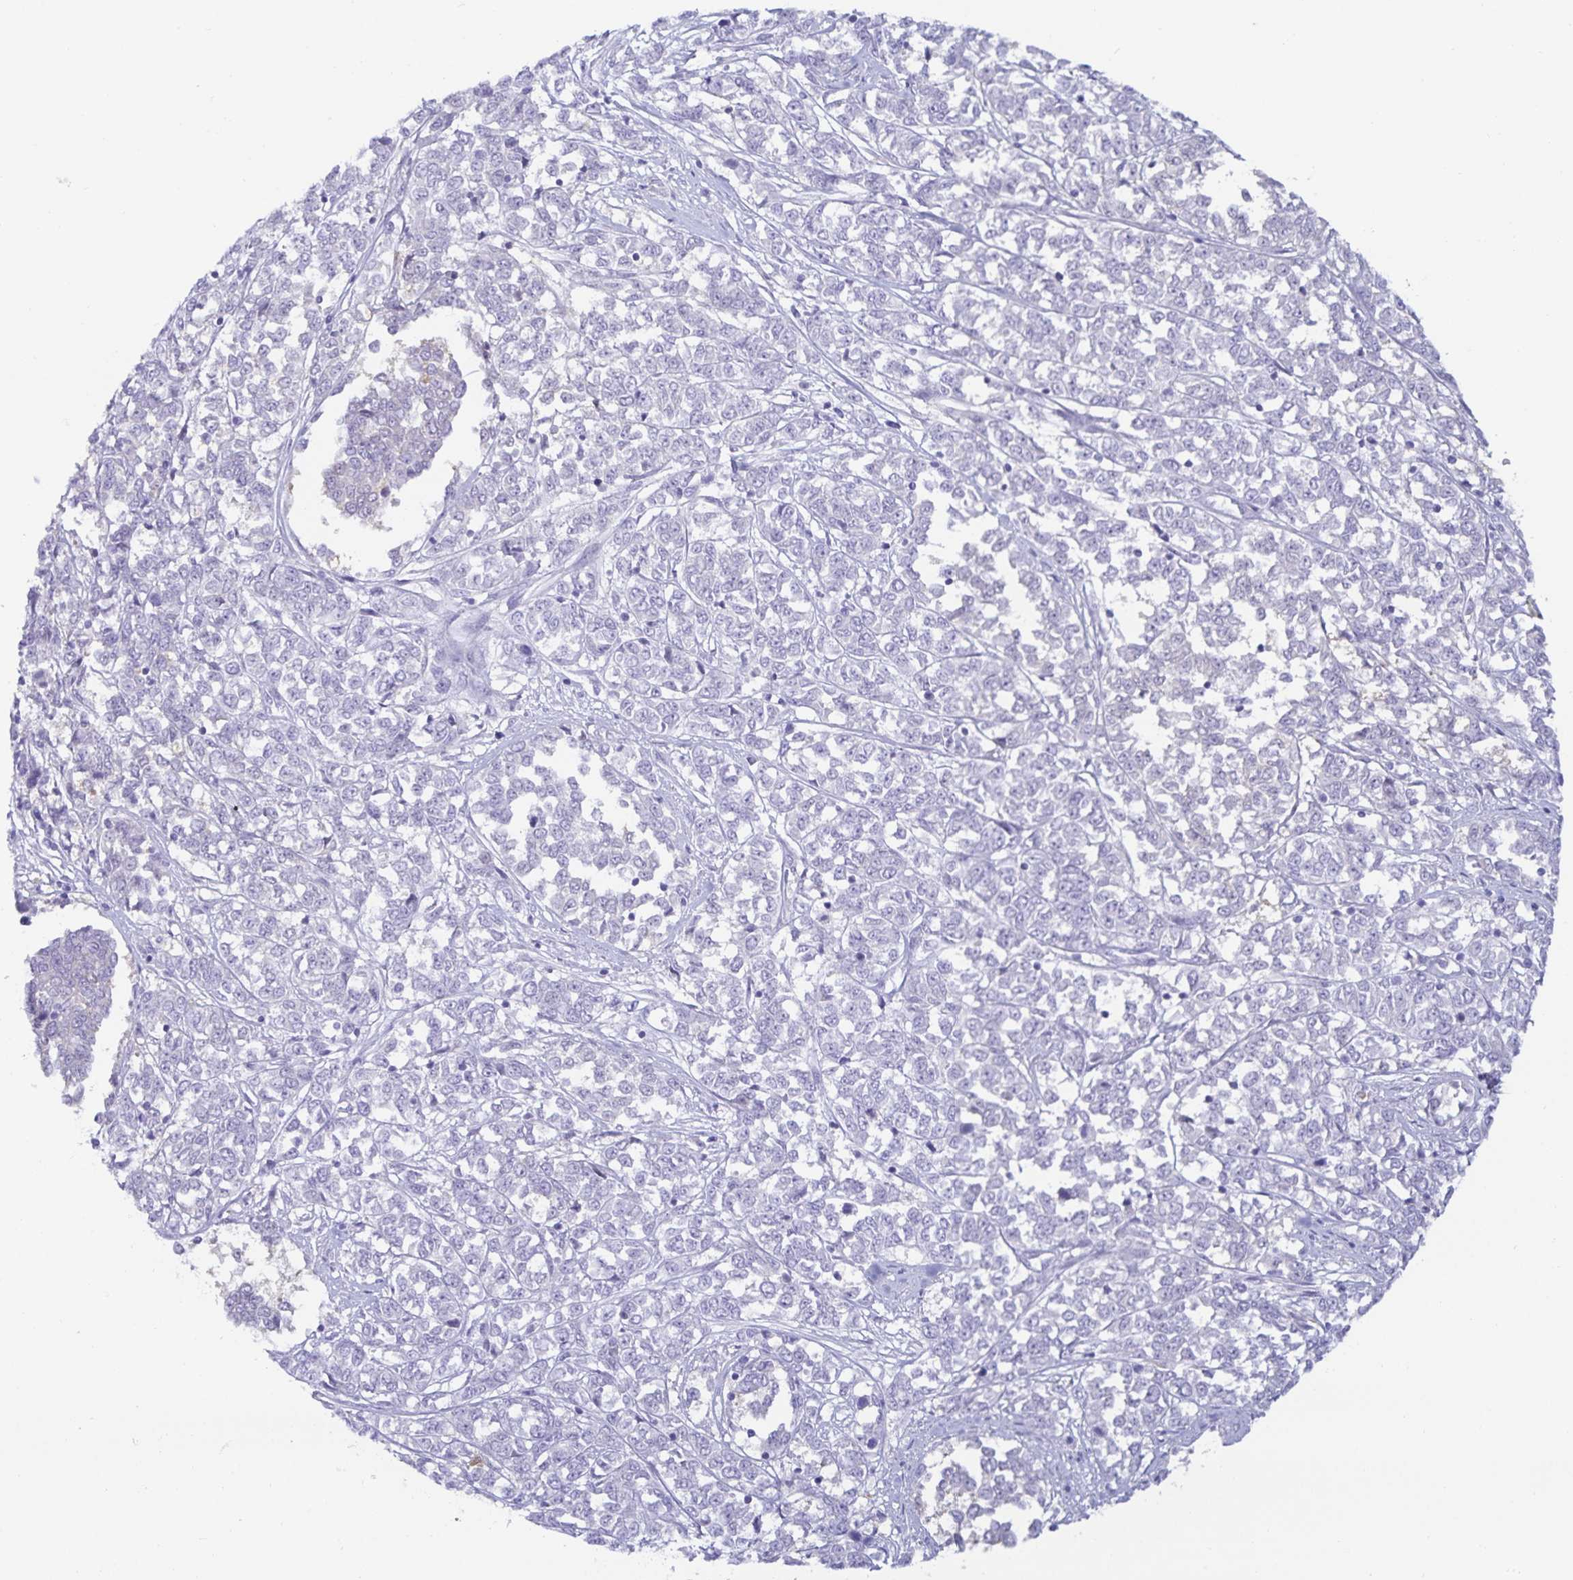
{"staining": {"intensity": "negative", "quantity": "none", "location": "none"}, "tissue": "melanoma", "cell_type": "Tumor cells", "image_type": "cancer", "snomed": [{"axis": "morphology", "description": "Malignant melanoma, NOS"}, {"axis": "topography", "description": "Skin"}], "caption": "Immunohistochemistry of malignant melanoma displays no positivity in tumor cells.", "gene": "MON2", "patient": {"sex": "female", "age": 72}}